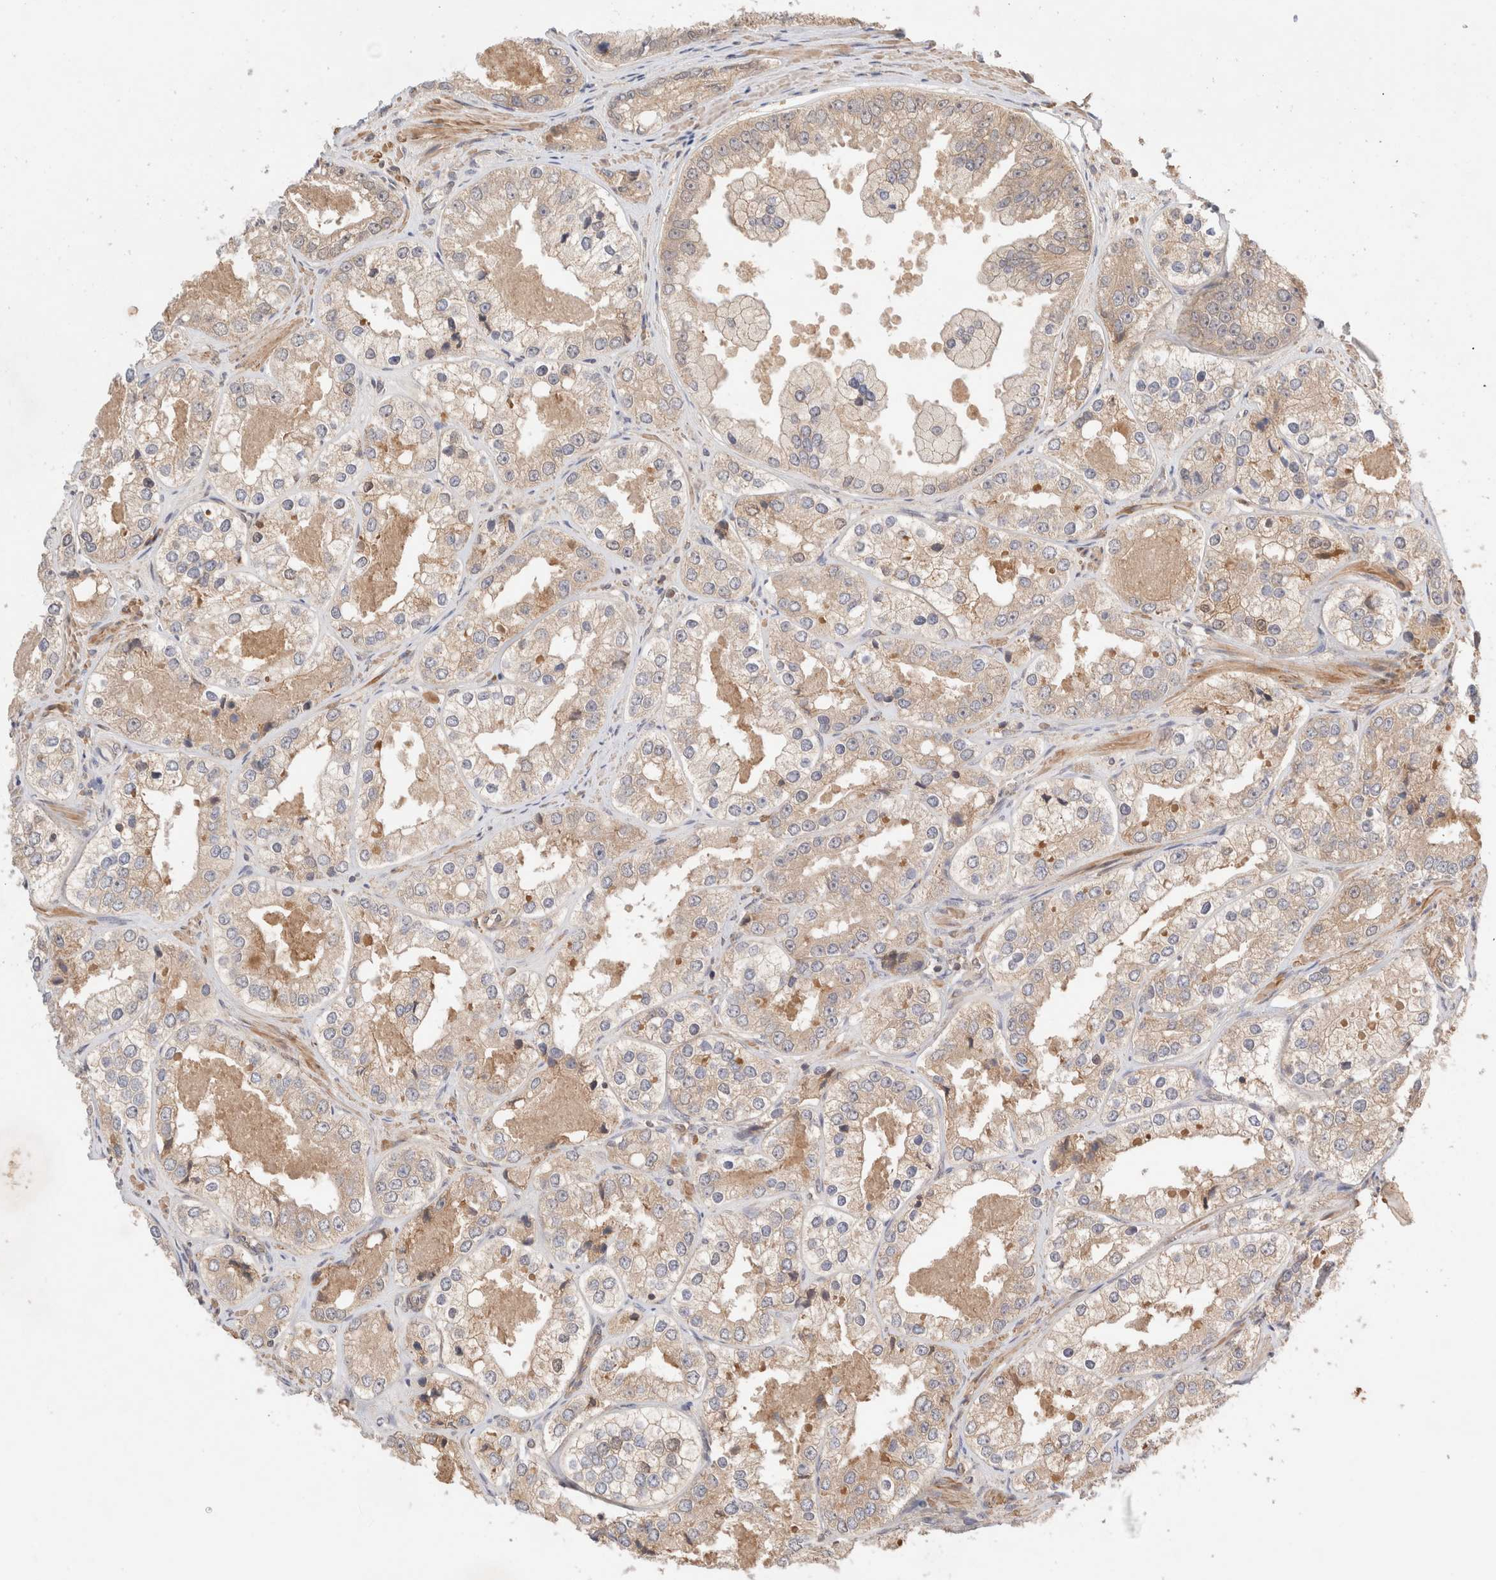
{"staining": {"intensity": "weak", "quantity": "25%-75%", "location": "cytoplasmic/membranous"}, "tissue": "prostate cancer", "cell_type": "Tumor cells", "image_type": "cancer", "snomed": [{"axis": "morphology", "description": "Adenocarcinoma, High grade"}, {"axis": "topography", "description": "Prostate"}], "caption": "This is an image of IHC staining of high-grade adenocarcinoma (prostate), which shows weak staining in the cytoplasmic/membranous of tumor cells.", "gene": "CARNMT1", "patient": {"sex": "male", "age": 61}}